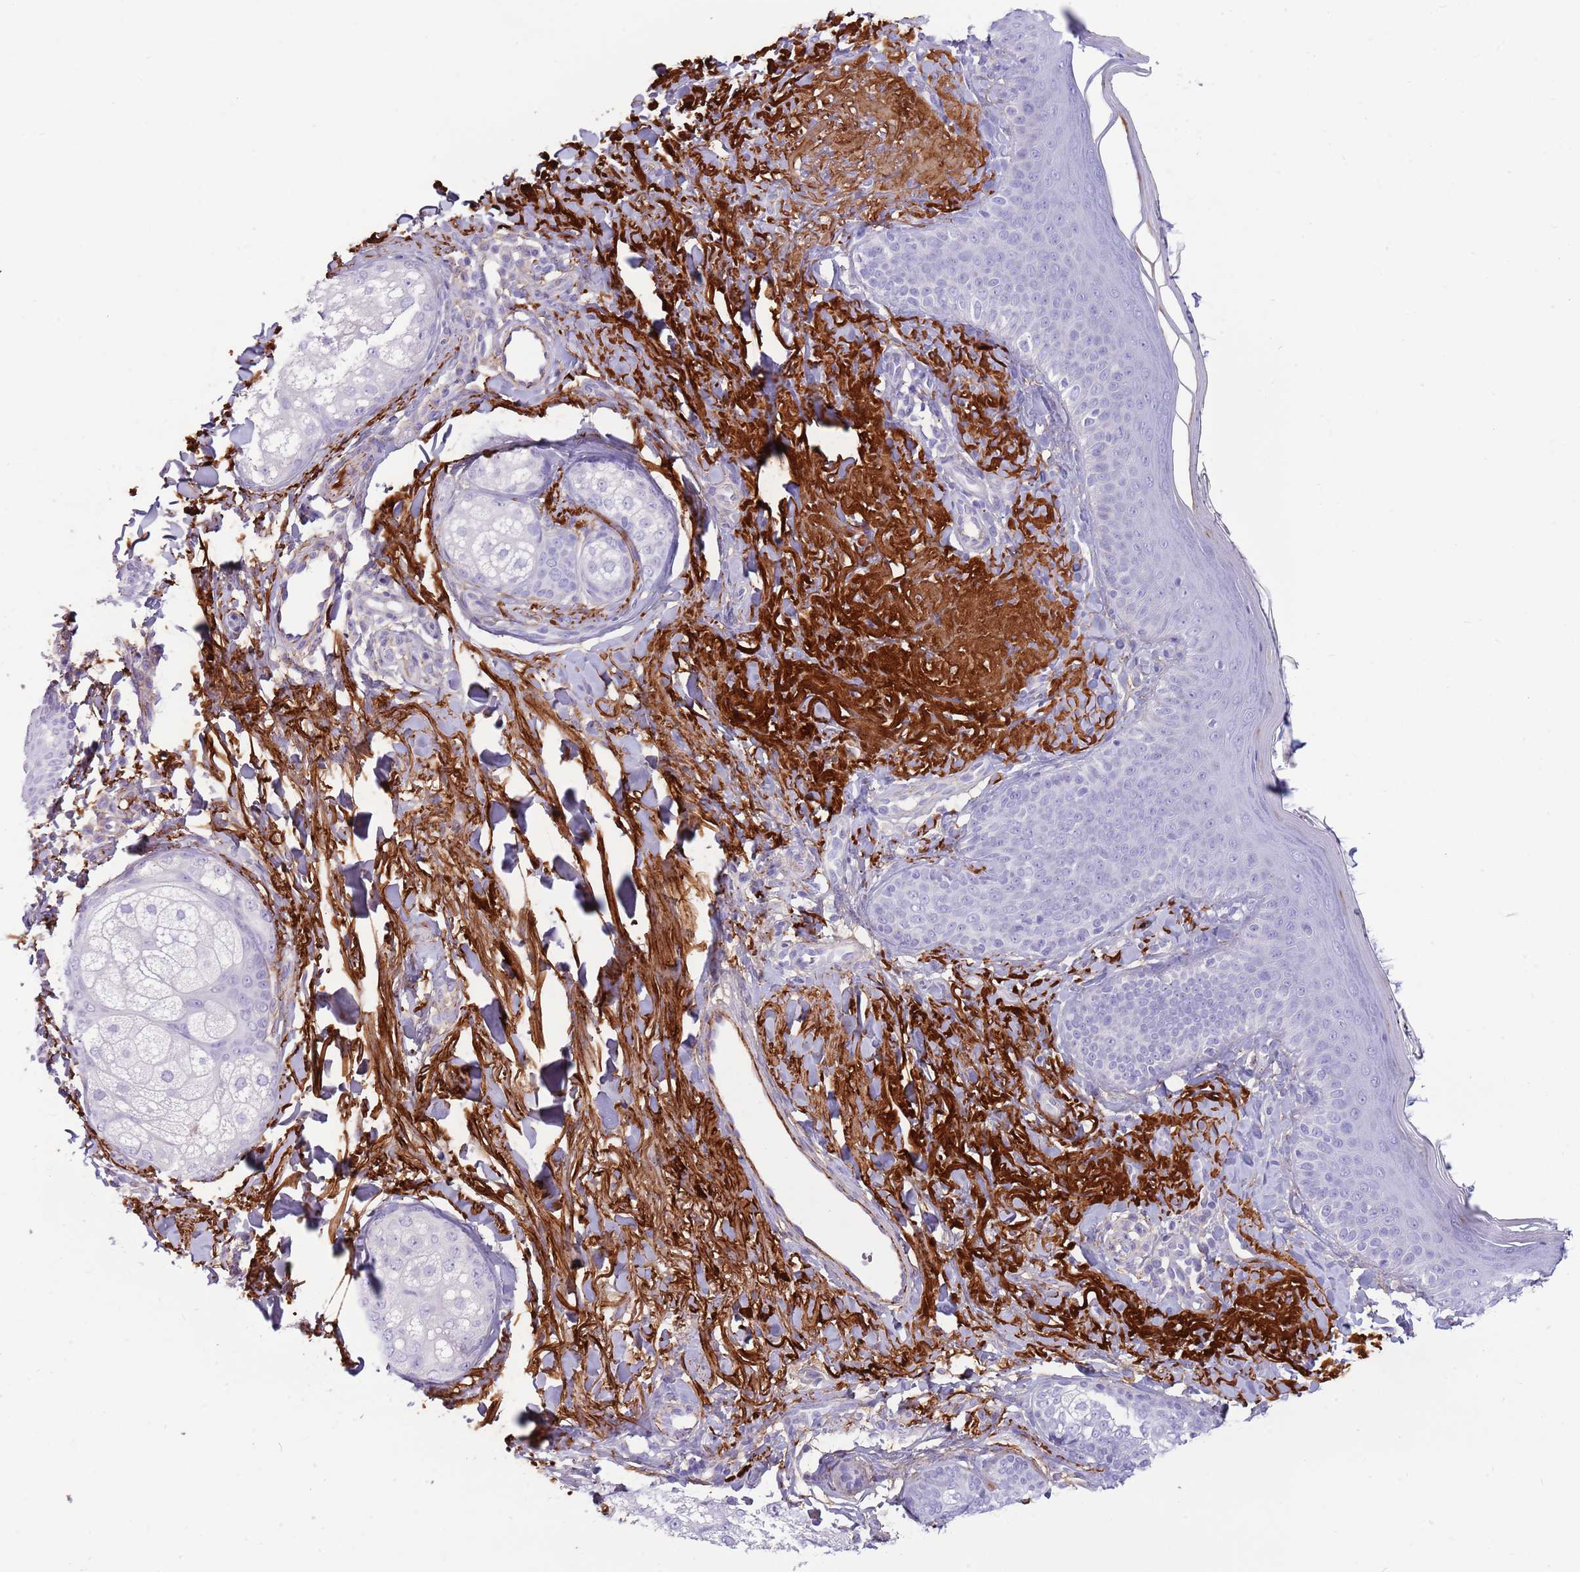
{"staining": {"intensity": "strong", "quantity": ">75%", "location": "cytoplasmic/membranous"}, "tissue": "skin", "cell_type": "Fibroblasts", "image_type": "normal", "snomed": [{"axis": "morphology", "description": "Normal tissue, NOS"}, {"axis": "topography", "description": "Skin"}], "caption": "Approximately >75% of fibroblasts in unremarkable skin display strong cytoplasmic/membranous protein staining as visualized by brown immunohistochemical staining.", "gene": "LEPROTL1", "patient": {"sex": "male", "age": 57}}